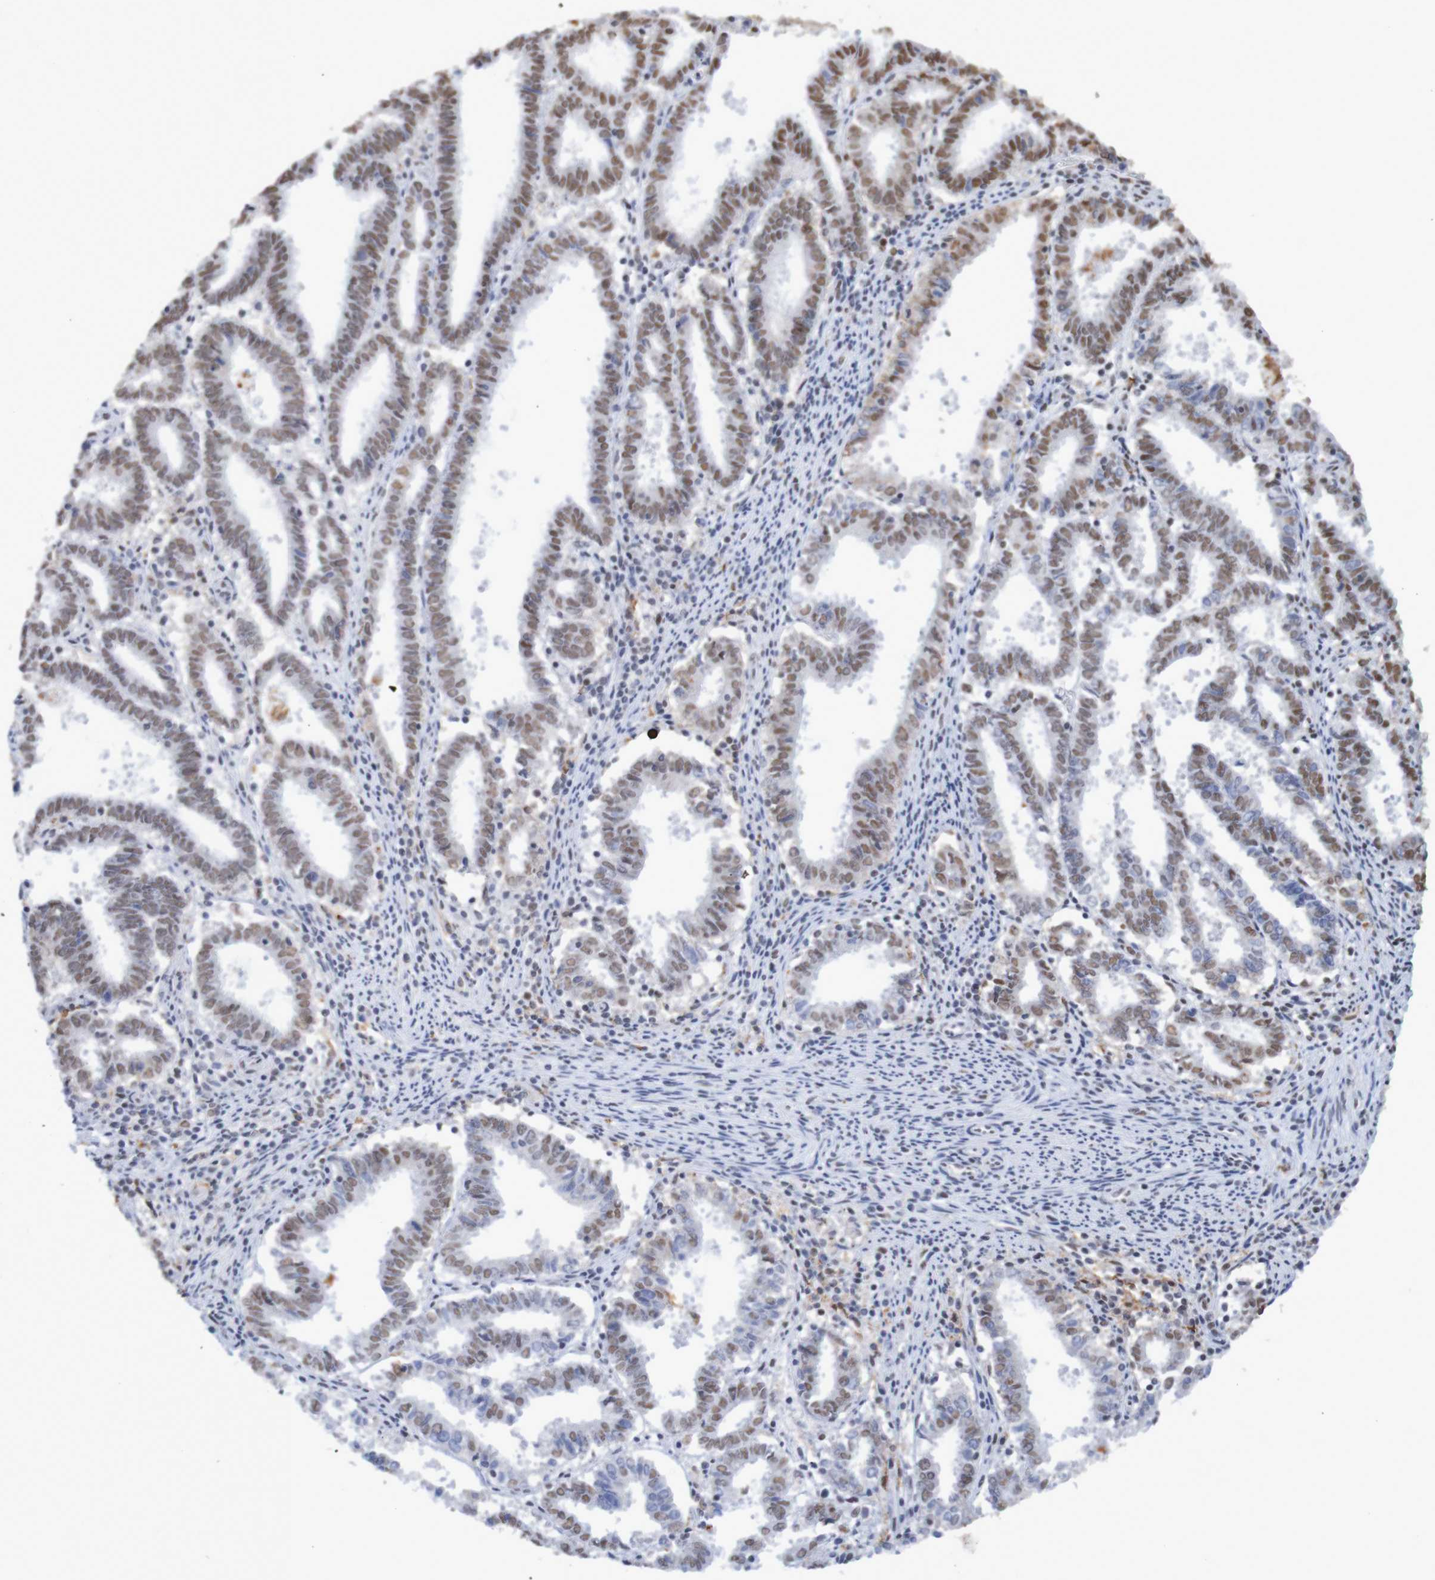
{"staining": {"intensity": "moderate", "quantity": ">75%", "location": "nuclear"}, "tissue": "endometrial cancer", "cell_type": "Tumor cells", "image_type": "cancer", "snomed": [{"axis": "morphology", "description": "Adenocarcinoma, NOS"}, {"axis": "topography", "description": "Uterus"}], "caption": "Endometrial cancer stained with a protein marker demonstrates moderate staining in tumor cells.", "gene": "MRTFB", "patient": {"sex": "female", "age": 83}}